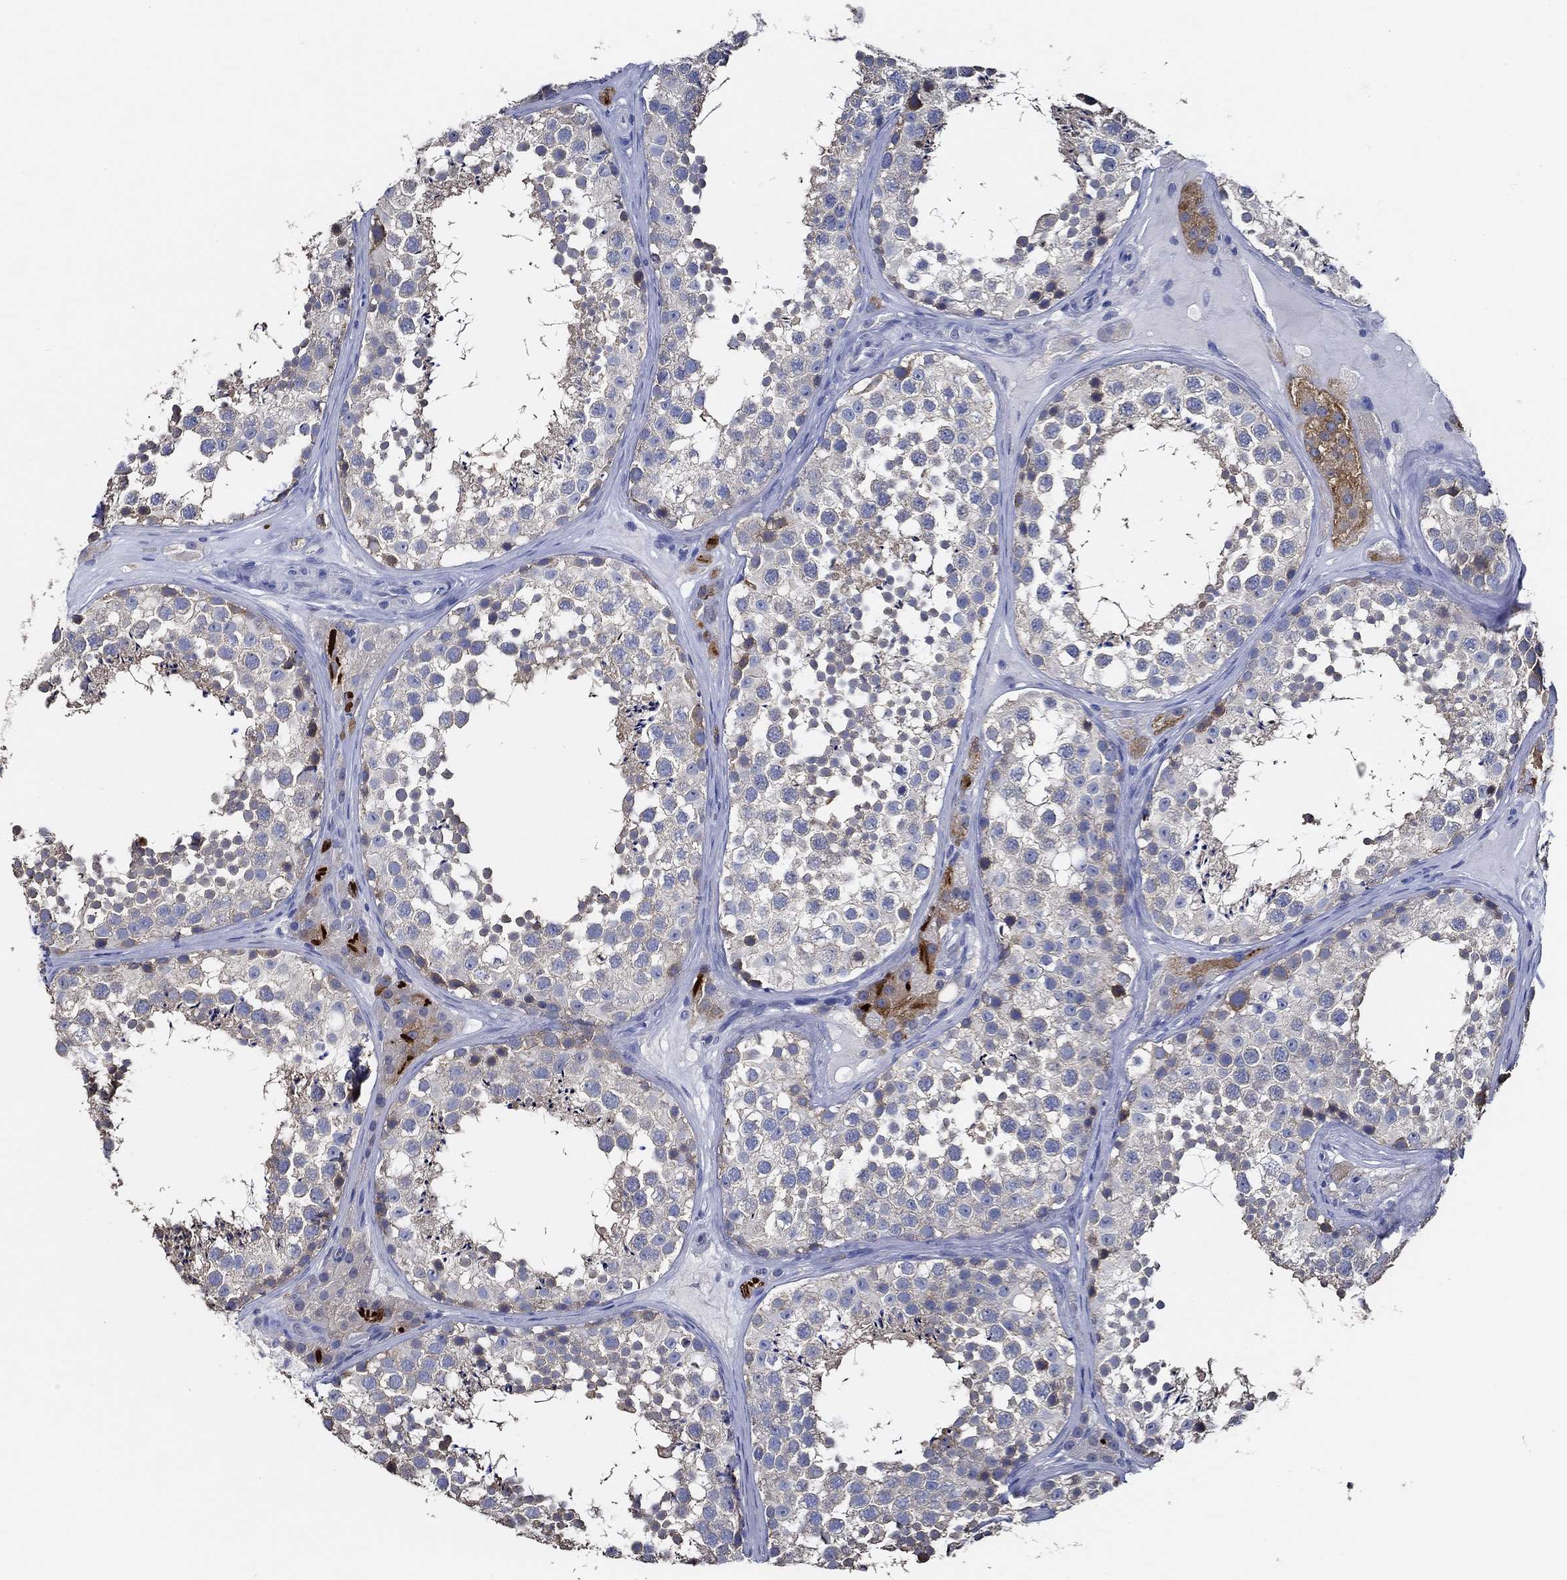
{"staining": {"intensity": "negative", "quantity": "none", "location": "none"}, "tissue": "testis", "cell_type": "Cells in seminiferous ducts", "image_type": "normal", "snomed": [{"axis": "morphology", "description": "Normal tissue, NOS"}, {"axis": "topography", "description": "Testis"}], "caption": "This is an immunohistochemistry photomicrograph of benign testis. There is no positivity in cells in seminiferous ducts.", "gene": "DOCK3", "patient": {"sex": "male", "age": 41}}